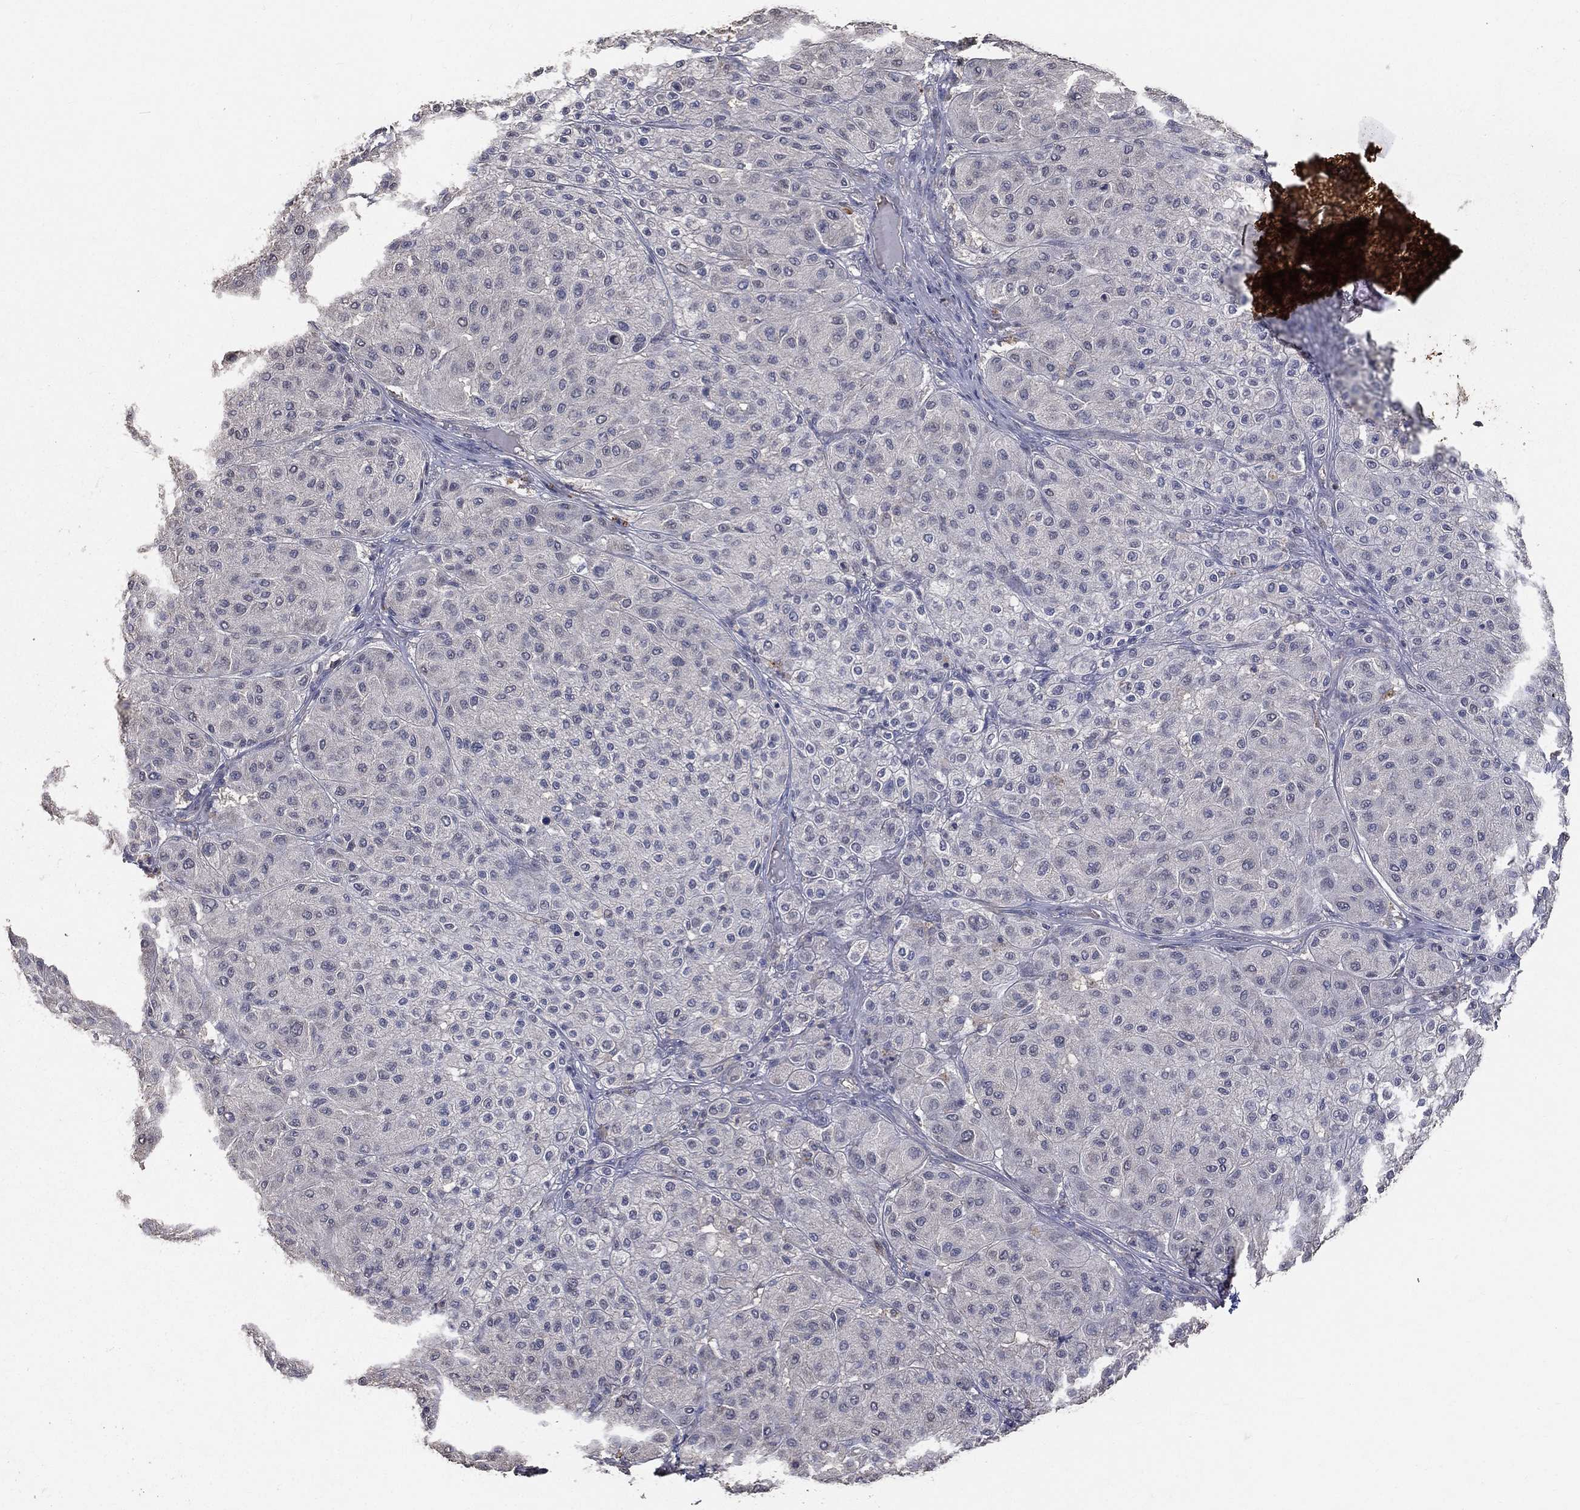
{"staining": {"intensity": "negative", "quantity": "none", "location": "none"}, "tissue": "melanoma", "cell_type": "Tumor cells", "image_type": "cancer", "snomed": [{"axis": "morphology", "description": "Malignant melanoma, Metastatic site"}, {"axis": "topography", "description": "Smooth muscle"}], "caption": "There is no significant positivity in tumor cells of malignant melanoma (metastatic site). (Stains: DAB IHC with hematoxylin counter stain, Microscopy: brightfield microscopy at high magnification).", "gene": "SNAP25", "patient": {"sex": "male", "age": 41}}